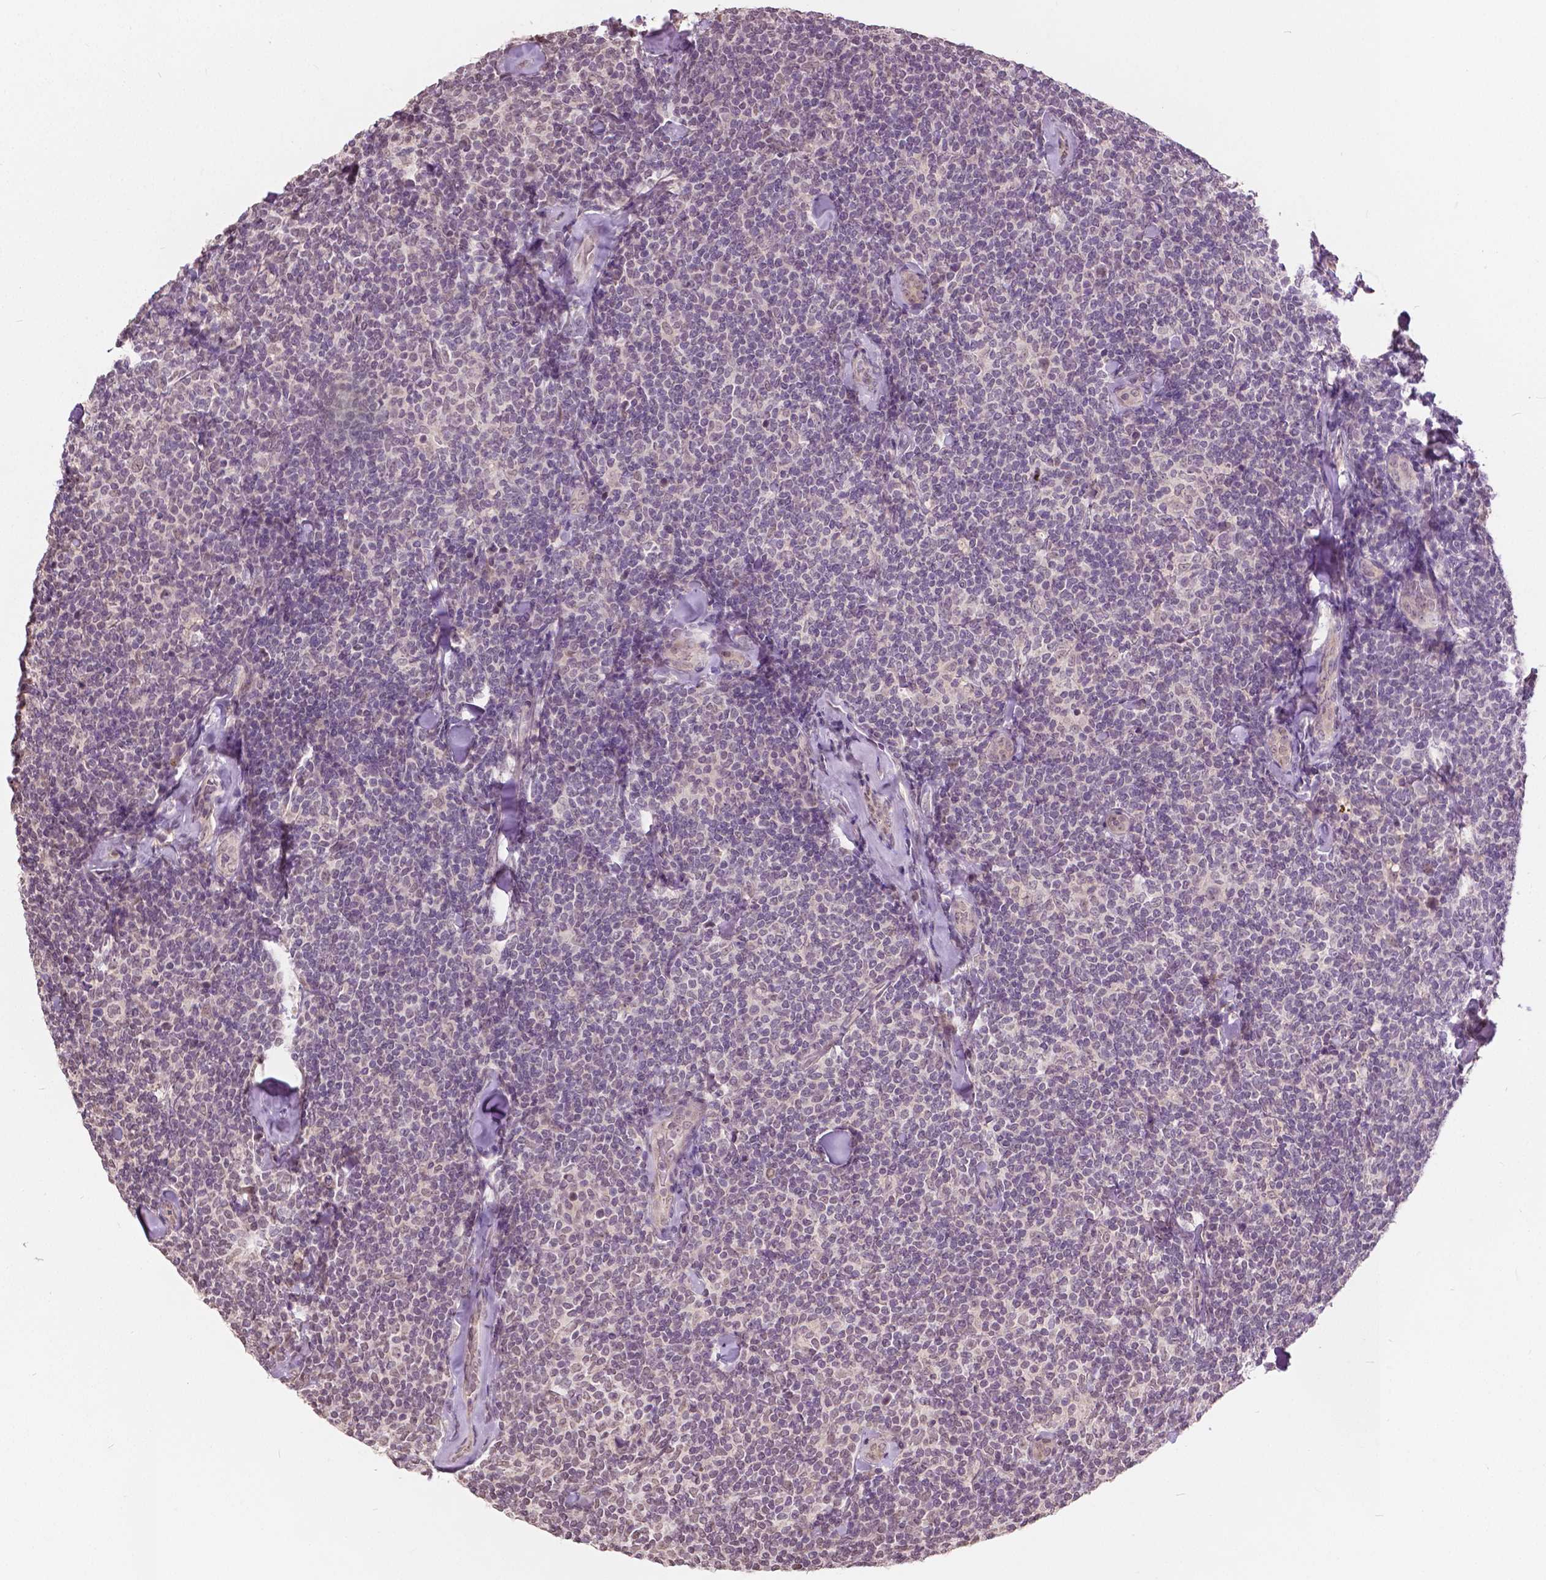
{"staining": {"intensity": "weak", "quantity": "25%-75%", "location": "nuclear"}, "tissue": "lymphoma", "cell_type": "Tumor cells", "image_type": "cancer", "snomed": [{"axis": "morphology", "description": "Malignant lymphoma, non-Hodgkin's type, Low grade"}, {"axis": "topography", "description": "Lymph node"}], "caption": "A brown stain labels weak nuclear positivity of a protein in malignant lymphoma, non-Hodgkin's type (low-grade) tumor cells.", "gene": "HOXA10", "patient": {"sex": "female", "age": 56}}